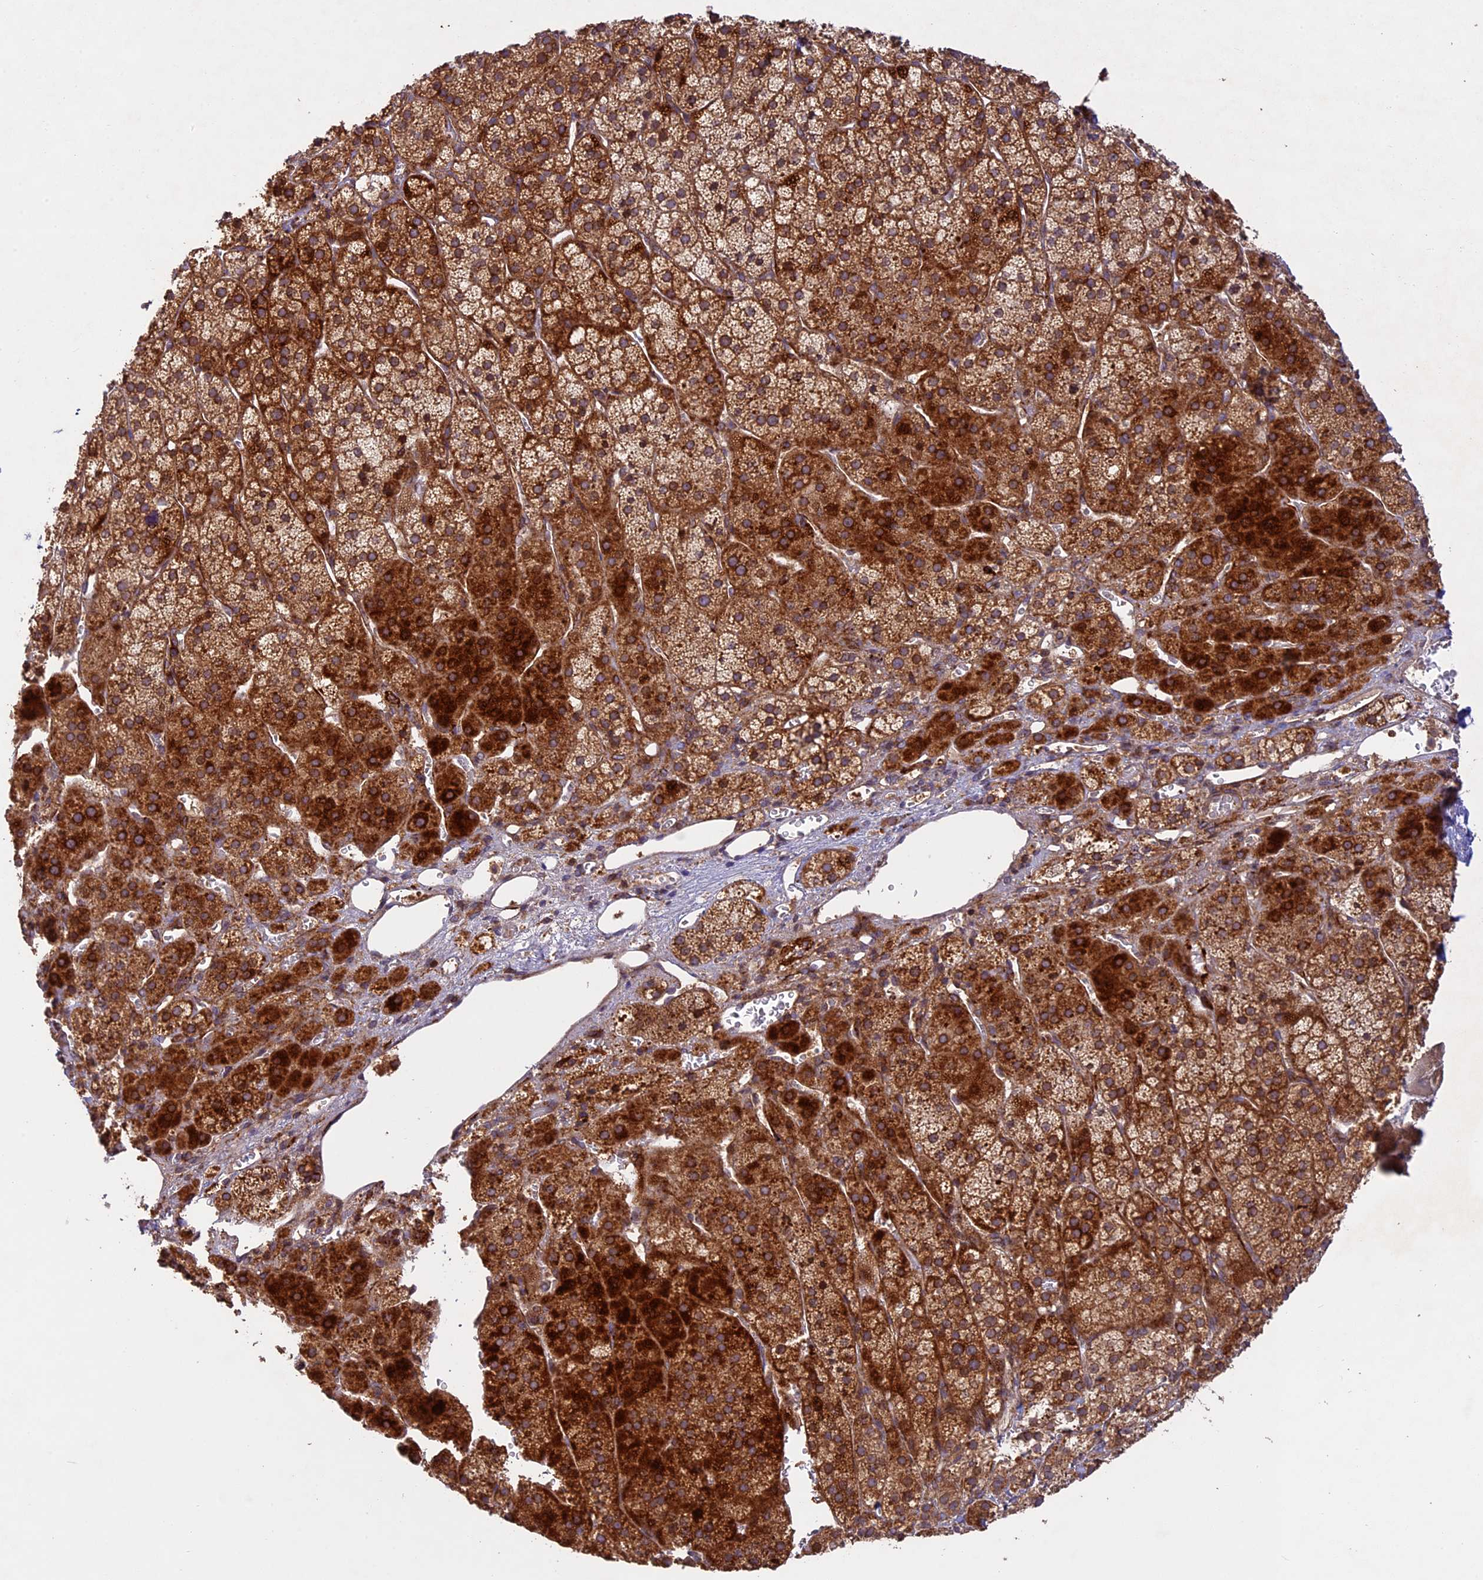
{"staining": {"intensity": "strong", "quantity": "25%-75%", "location": "cytoplasmic/membranous"}, "tissue": "adrenal gland", "cell_type": "Glandular cells", "image_type": "normal", "snomed": [{"axis": "morphology", "description": "Normal tissue, NOS"}, {"axis": "topography", "description": "Adrenal gland"}], "caption": "Unremarkable adrenal gland displays strong cytoplasmic/membranous expression in approximately 25%-75% of glandular cells, visualized by immunohistochemistry.", "gene": "DGKH", "patient": {"sex": "female", "age": 44}}